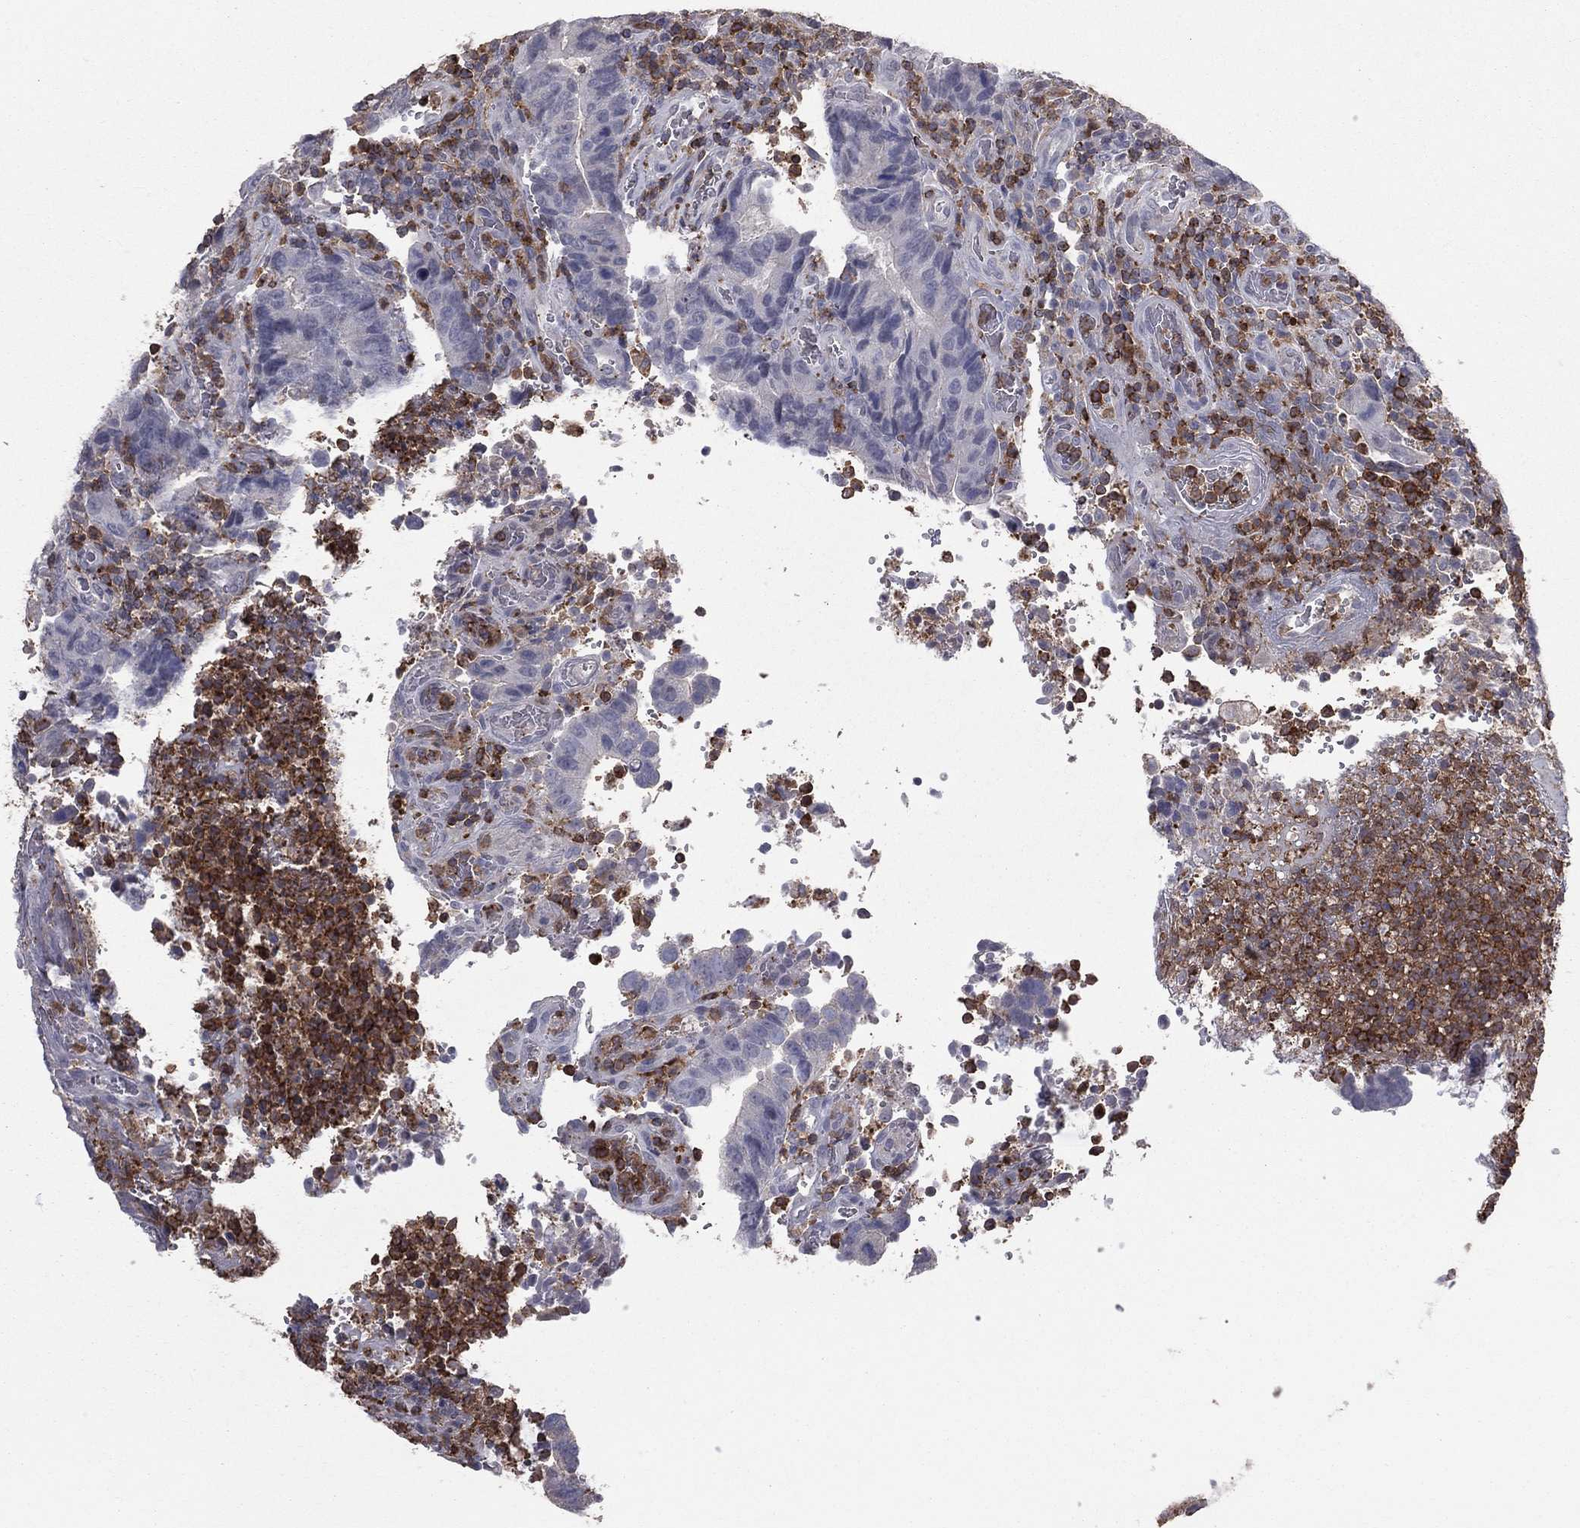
{"staining": {"intensity": "negative", "quantity": "none", "location": "none"}, "tissue": "colorectal cancer", "cell_type": "Tumor cells", "image_type": "cancer", "snomed": [{"axis": "morphology", "description": "Adenocarcinoma, NOS"}, {"axis": "topography", "description": "Colon"}], "caption": "This is an immunohistochemistry (IHC) histopathology image of human colorectal adenocarcinoma. There is no expression in tumor cells.", "gene": "PSTPIP1", "patient": {"sex": "female", "age": 56}}